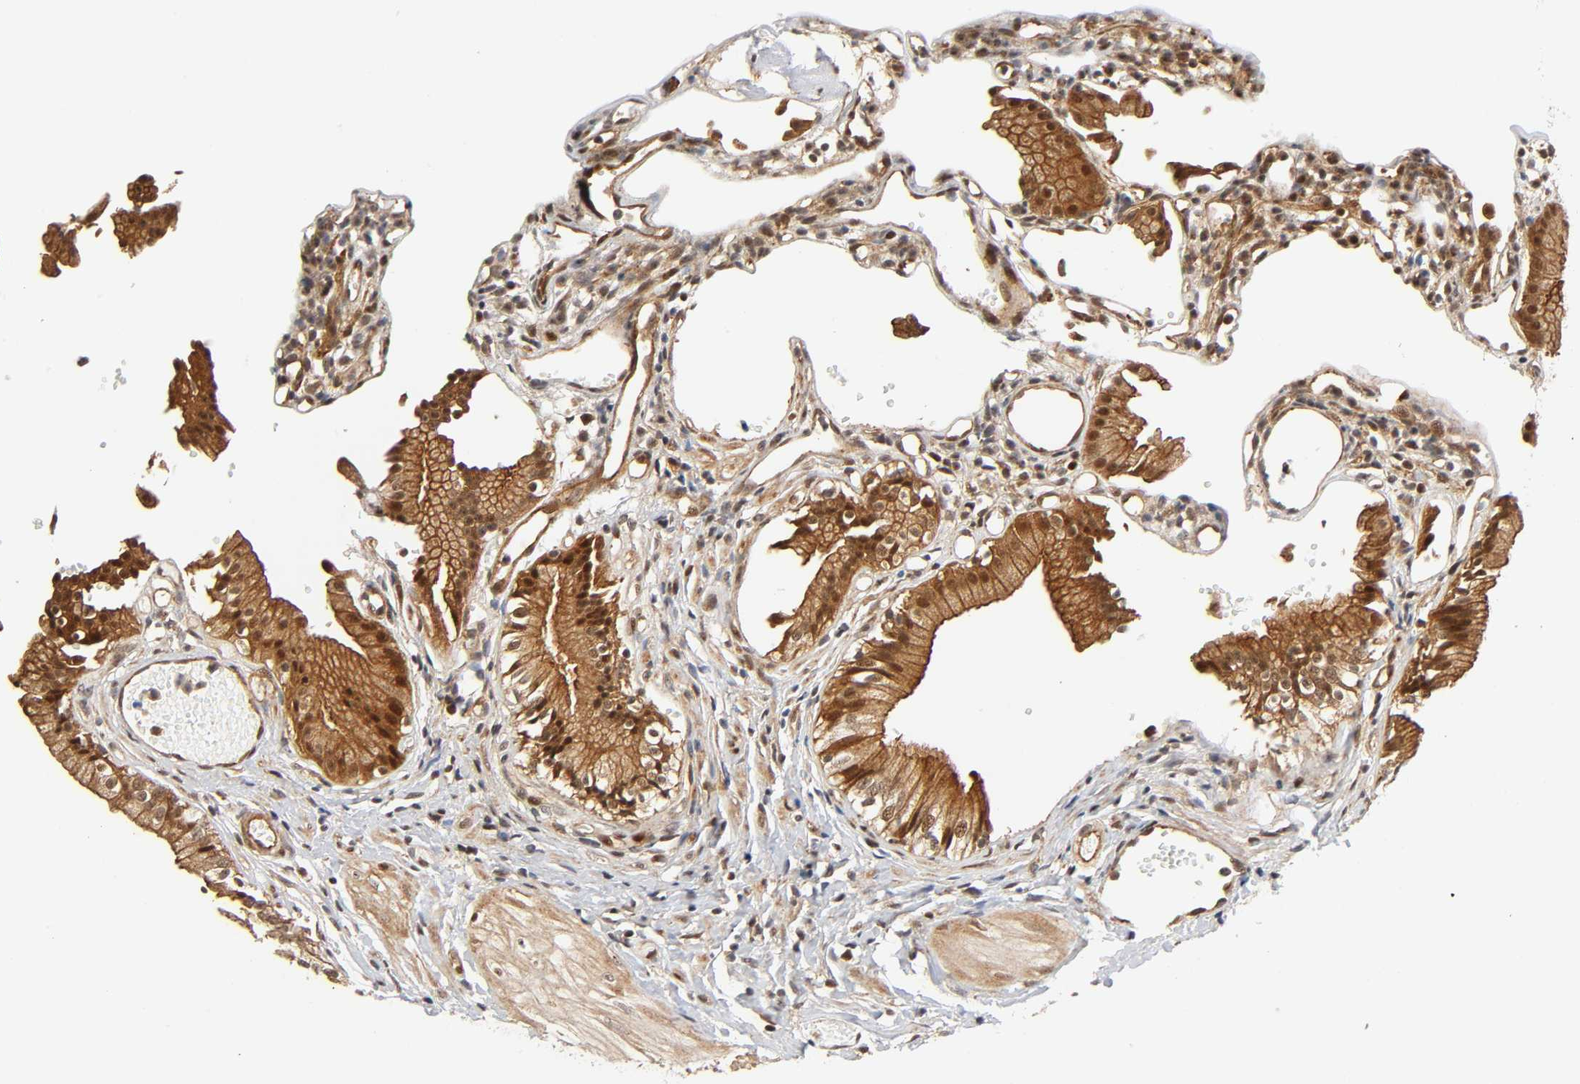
{"staining": {"intensity": "moderate", "quantity": ">75%", "location": "cytoplasmic/membranous,nuclear"}, "tissue": "gallbladder", "cell_type": "Glandular cells", "image_type": "normal", "snomed": [{"axis": "morphology", "description": "Normal tissue, NOS"}, {"axis": "topography", "description": "Gallbladder"}], "caption": "A brown stain shows moderate cytoplasmic/membranous,nuclear staining of a protein in glandular cells of unremarkable human gallbladder.", "gene": "IQCJ", "patient": {"sex": "male", "age": 65}}